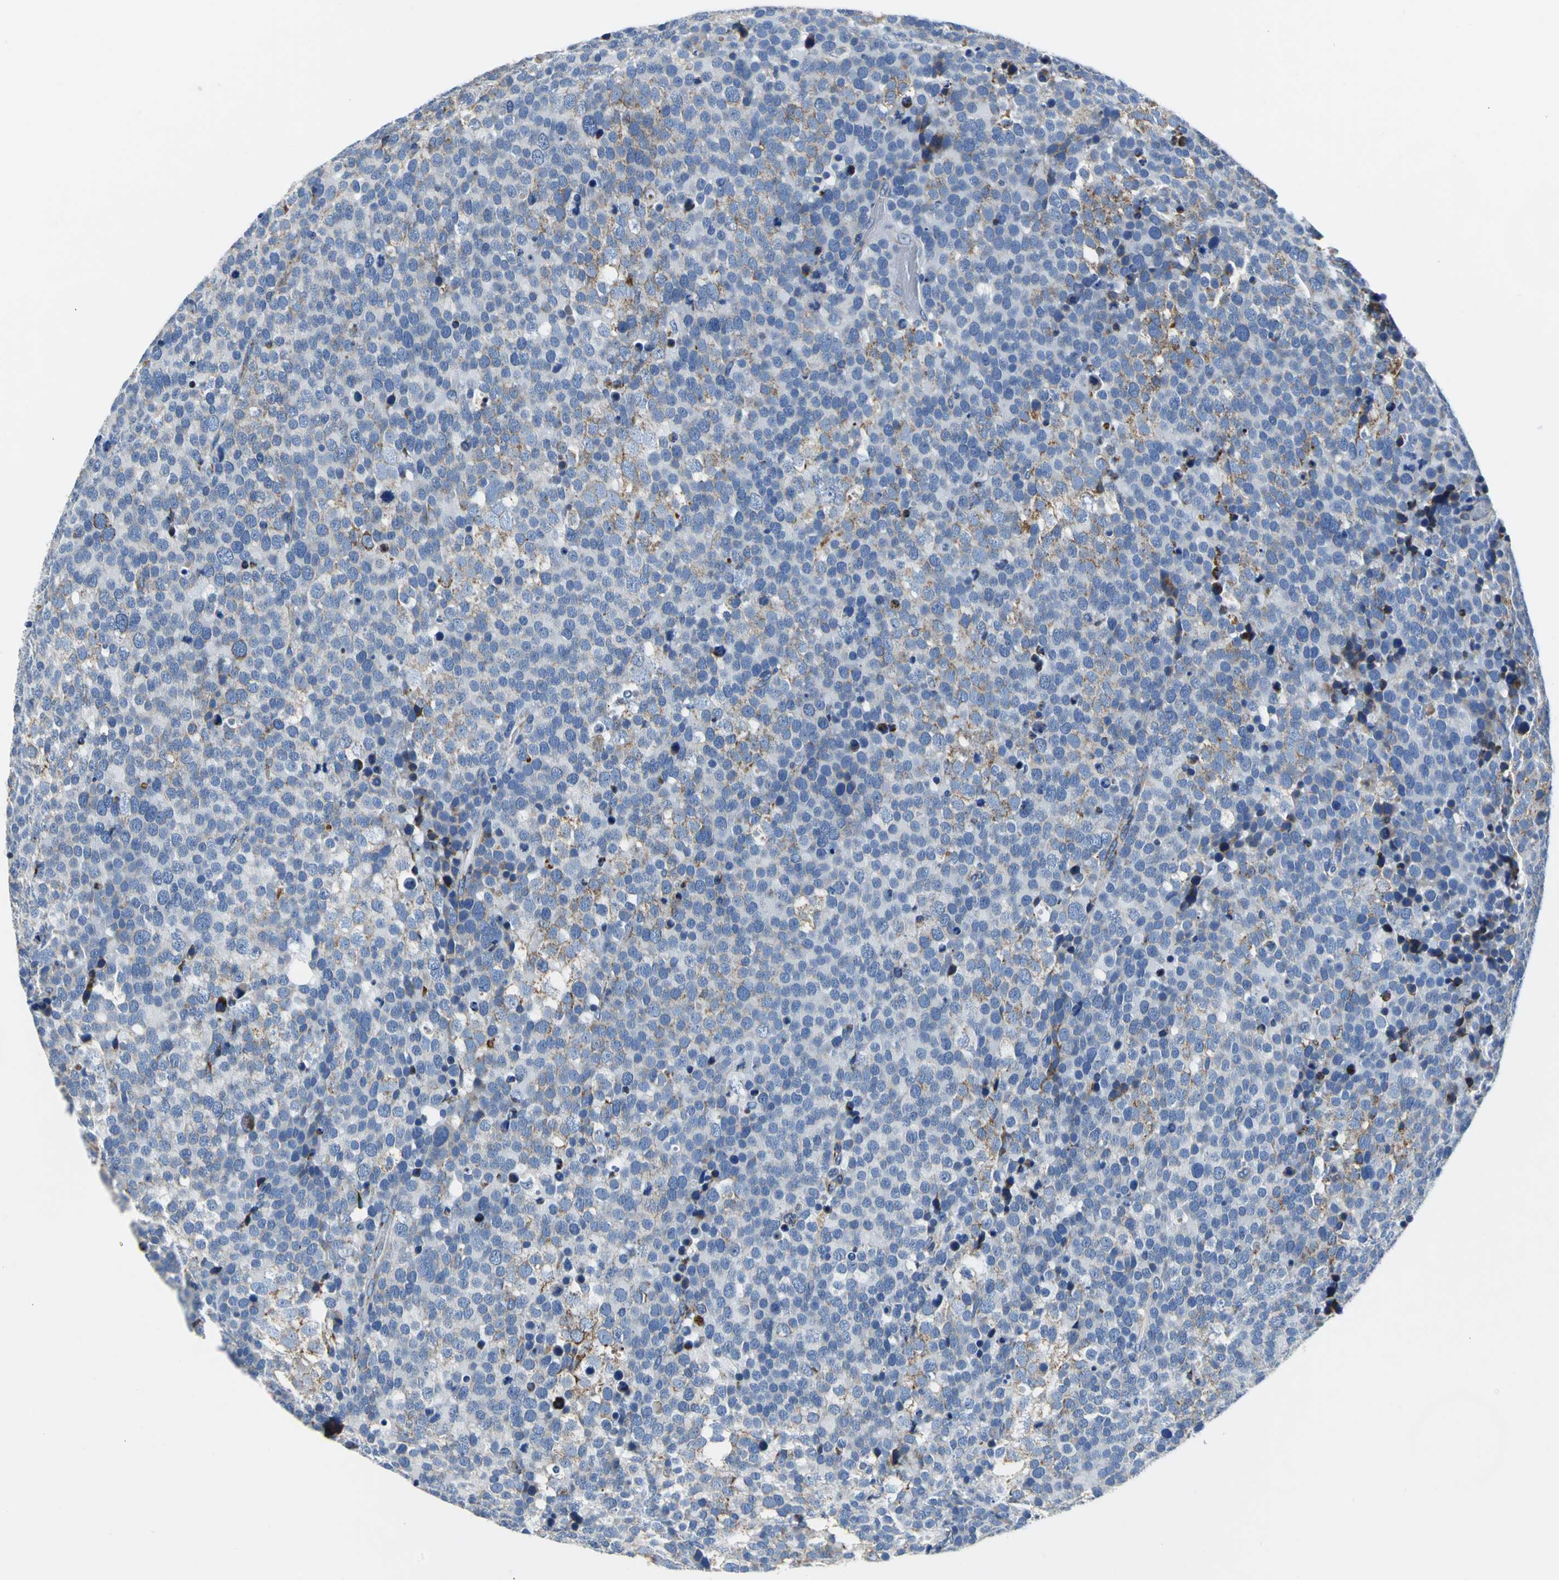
{"staining": {"intensity": "weak", "quantity": "25%-75%", "location": "cytoplasmic/membranous"}, "tissue": "testis cancer", "cell_type": "Tumor cells", "image_type": "cancer", "snomed": [{"axis": "morphology", "description": "Seminoma, NOS"}, {"axis": "topography", "description": "Testis"}], "caption": "Protein positivity by IHC exhibits weak cytoplasmic/membranous staining in about 25%-75% of tumor cells in testis cancer (seminoma). The protein of interest is shown in brown color, while the nuclei are stained blue.", "gene": "IFI6", "patient": {"sex": "male", "age": 71}}